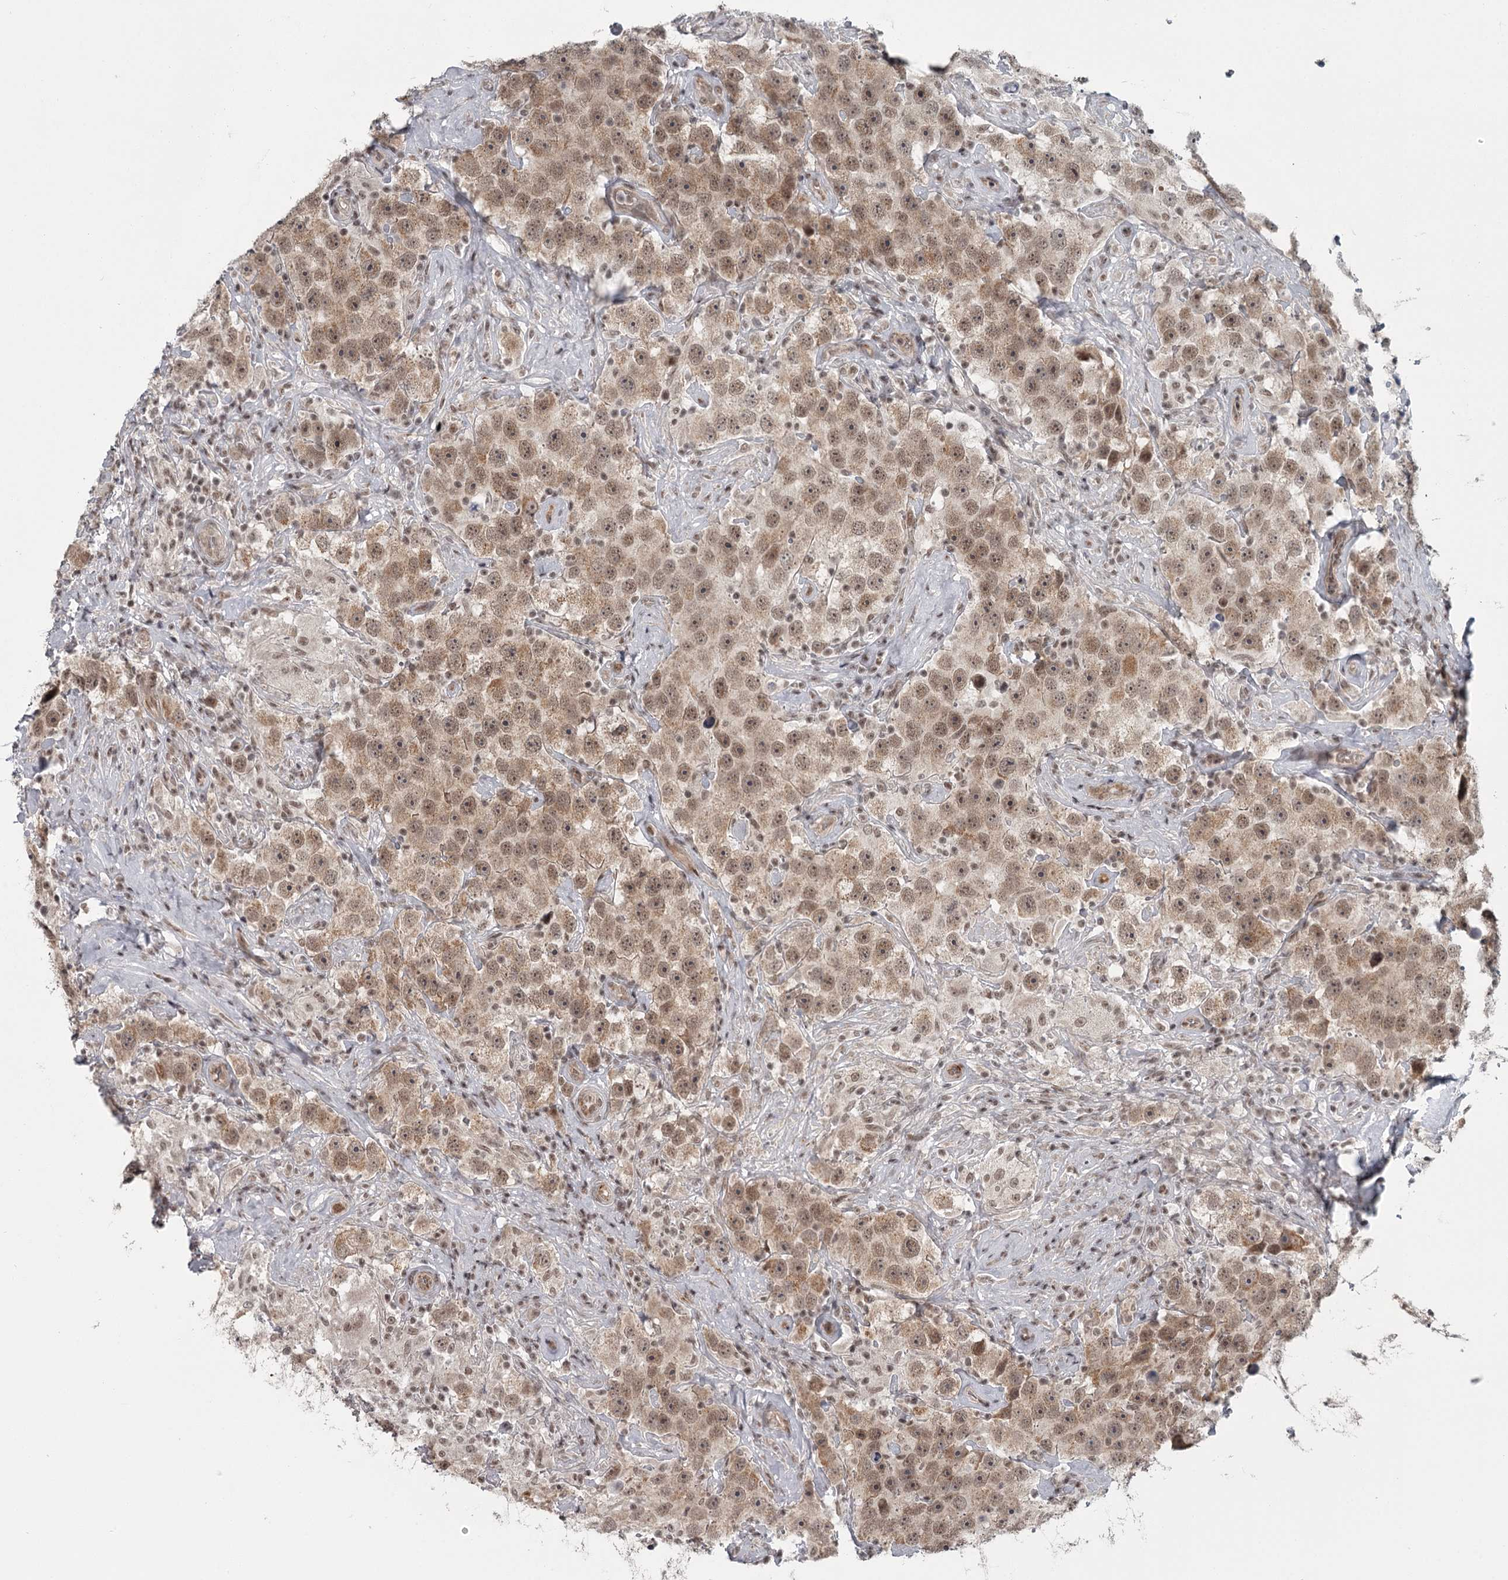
{"staining": {"intensity": "moderate", "quantity": ">75%", "location": "cytoplasmic/membranous,nuclear"}, "tissue": "testis cancer", "cell_type": "Tumor cells", "image_type": "cancer", "snomed": [{"axis": "morphology", "description": "Seminoma, NOS"}, {"axis": "topography", "description": "Testis"}], "caption": "Protein positivity by immunohistochemistry reveals moderate cytoplasmic/membranous and nuclear staining in about >75% of tumor cells in testis cancer (seminoma).", "gene": "FAM13C", "patient": {"sex": "male", "age": 49}}